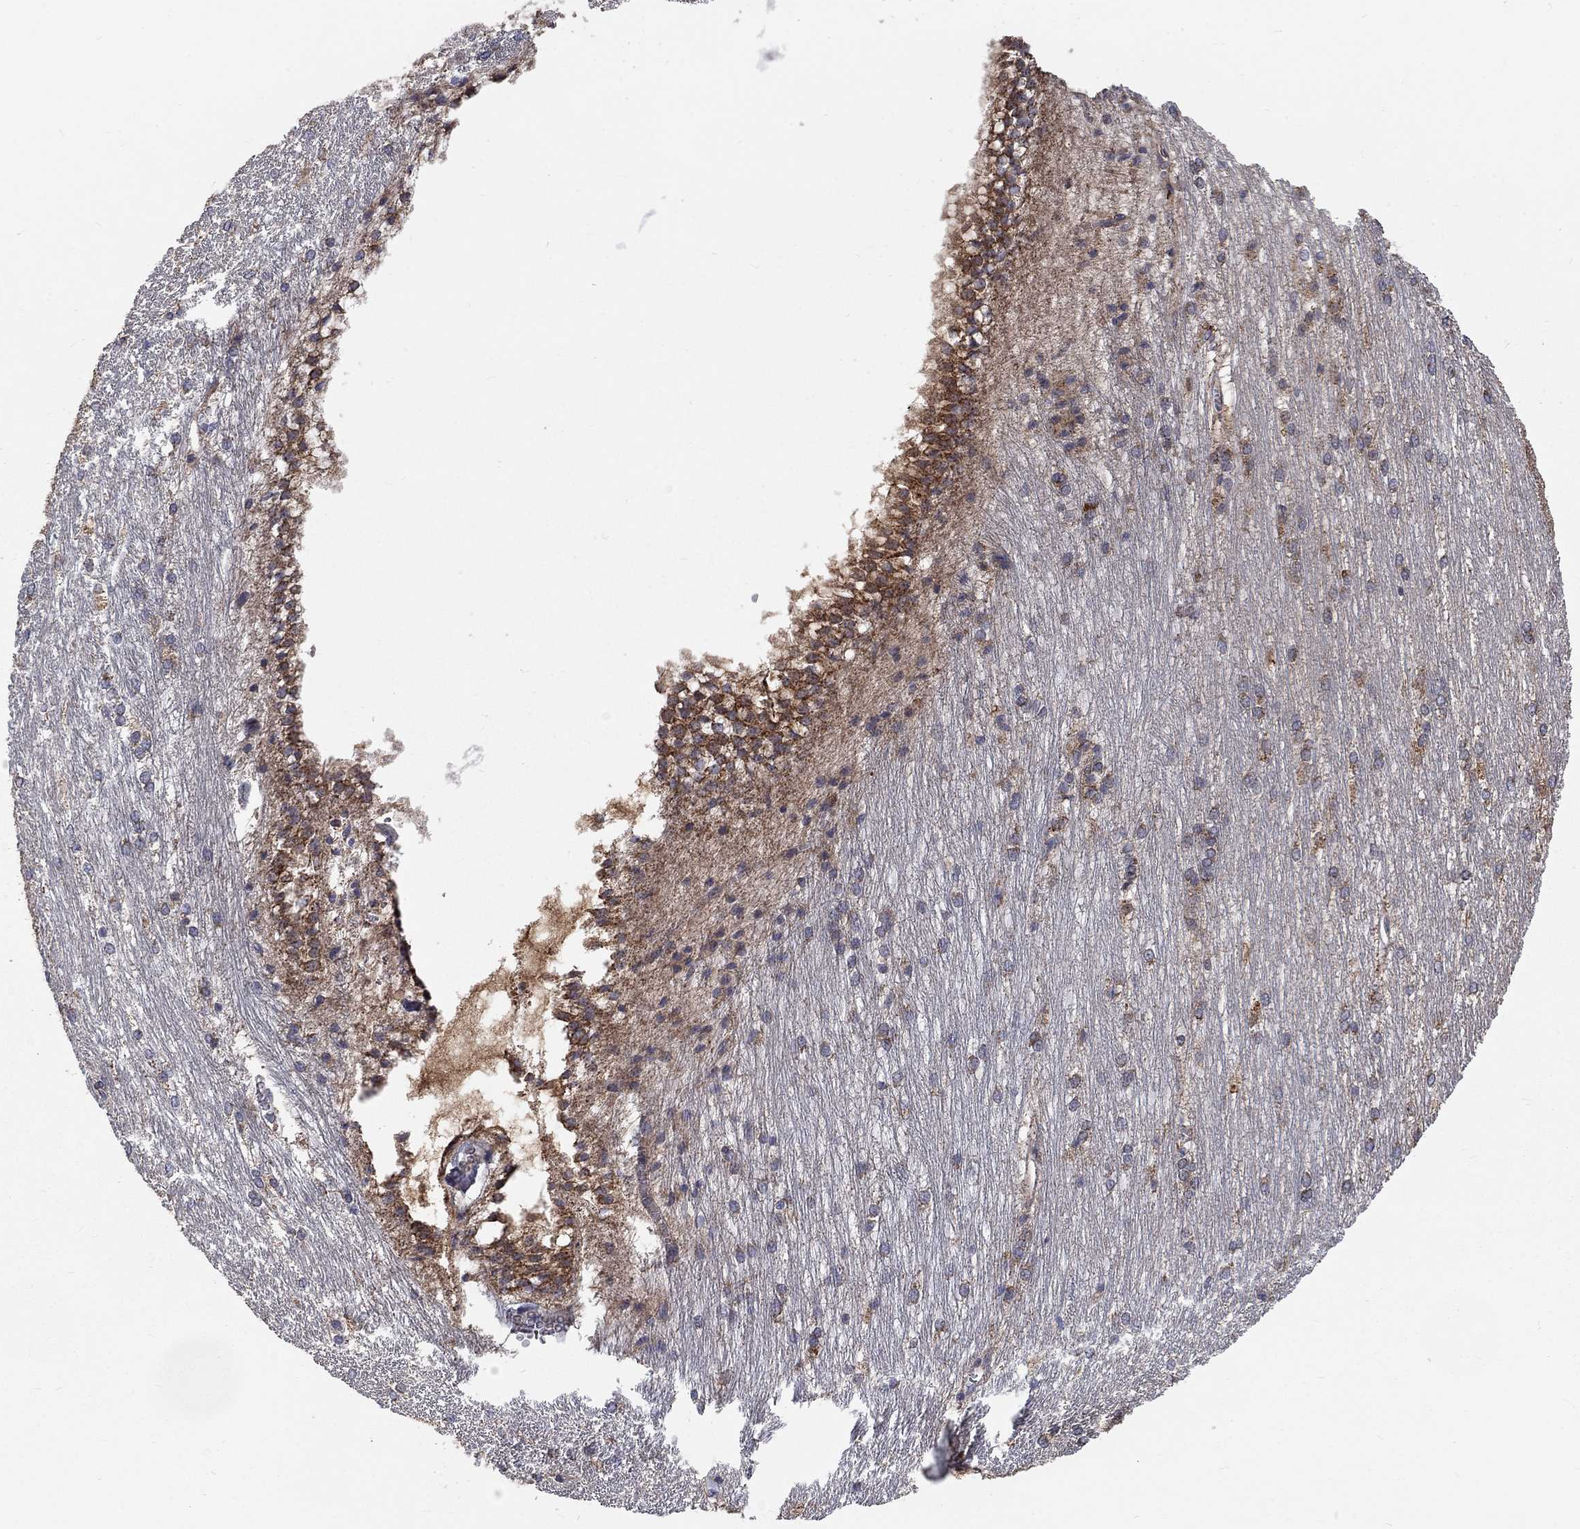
{"staining": {"intensity": "negative", "quantity": "none", "location": "none"}, "tissue": "hippocampus", "cell_type": "Glial cells", "image_type": "normal", "snomed": [{"axis": "morphology", "description": "Normal tissue, NOS"}, {"axis": "topography", "description": "Cerebral cortex"}, {"axis": "topography", "description": "Hippocampus"}], "caption": "This micrograph is of benign hippocampus stained with immunohistochemistry to label a protein in brown with the nuclei are counter-stained blue. There is no staining in glial cells.", "gene": "NME7", "patient": {"sex": "female", "age": 19}}